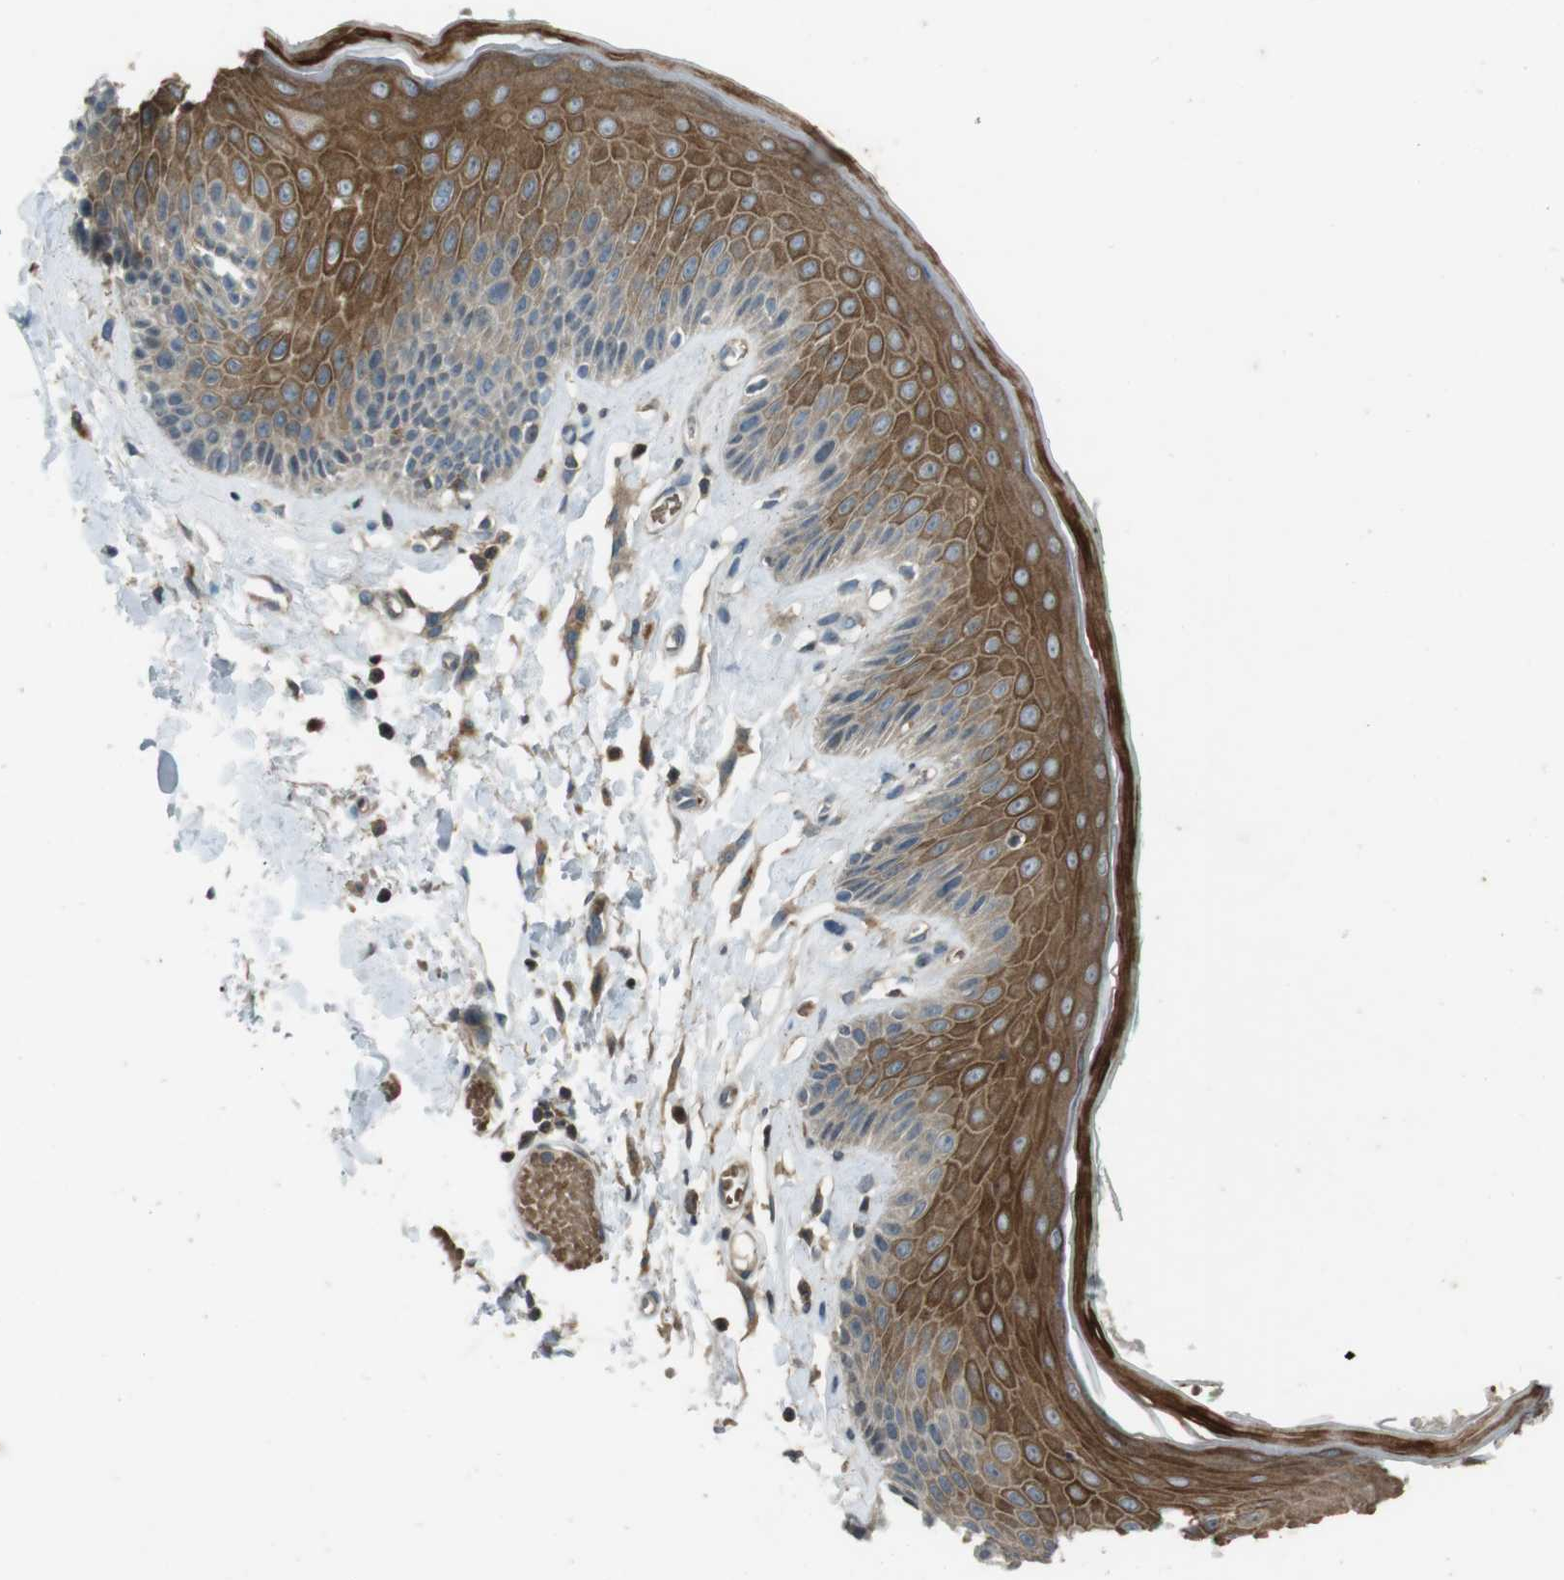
{"staining": {"intensity": "moderate", "quantity": "25%-75%", "location": "cytoplasmic/membranous"}, "tissue": "skin", "cell_type": "Epidermal cells", "image_type": "normal", "snomed": [{"axis": "morphology", "description": "Normal tissue, NOS"}, {"axis": "topography", "description": "Vulva"}], "caption": "Protein analysis of normal skin displays moderate cytoplasmic/membranous staining in approximately 25%-75% of epidermal cells.", "gene": "ZYX", "patient": {"sex": "female", "age": 73}}